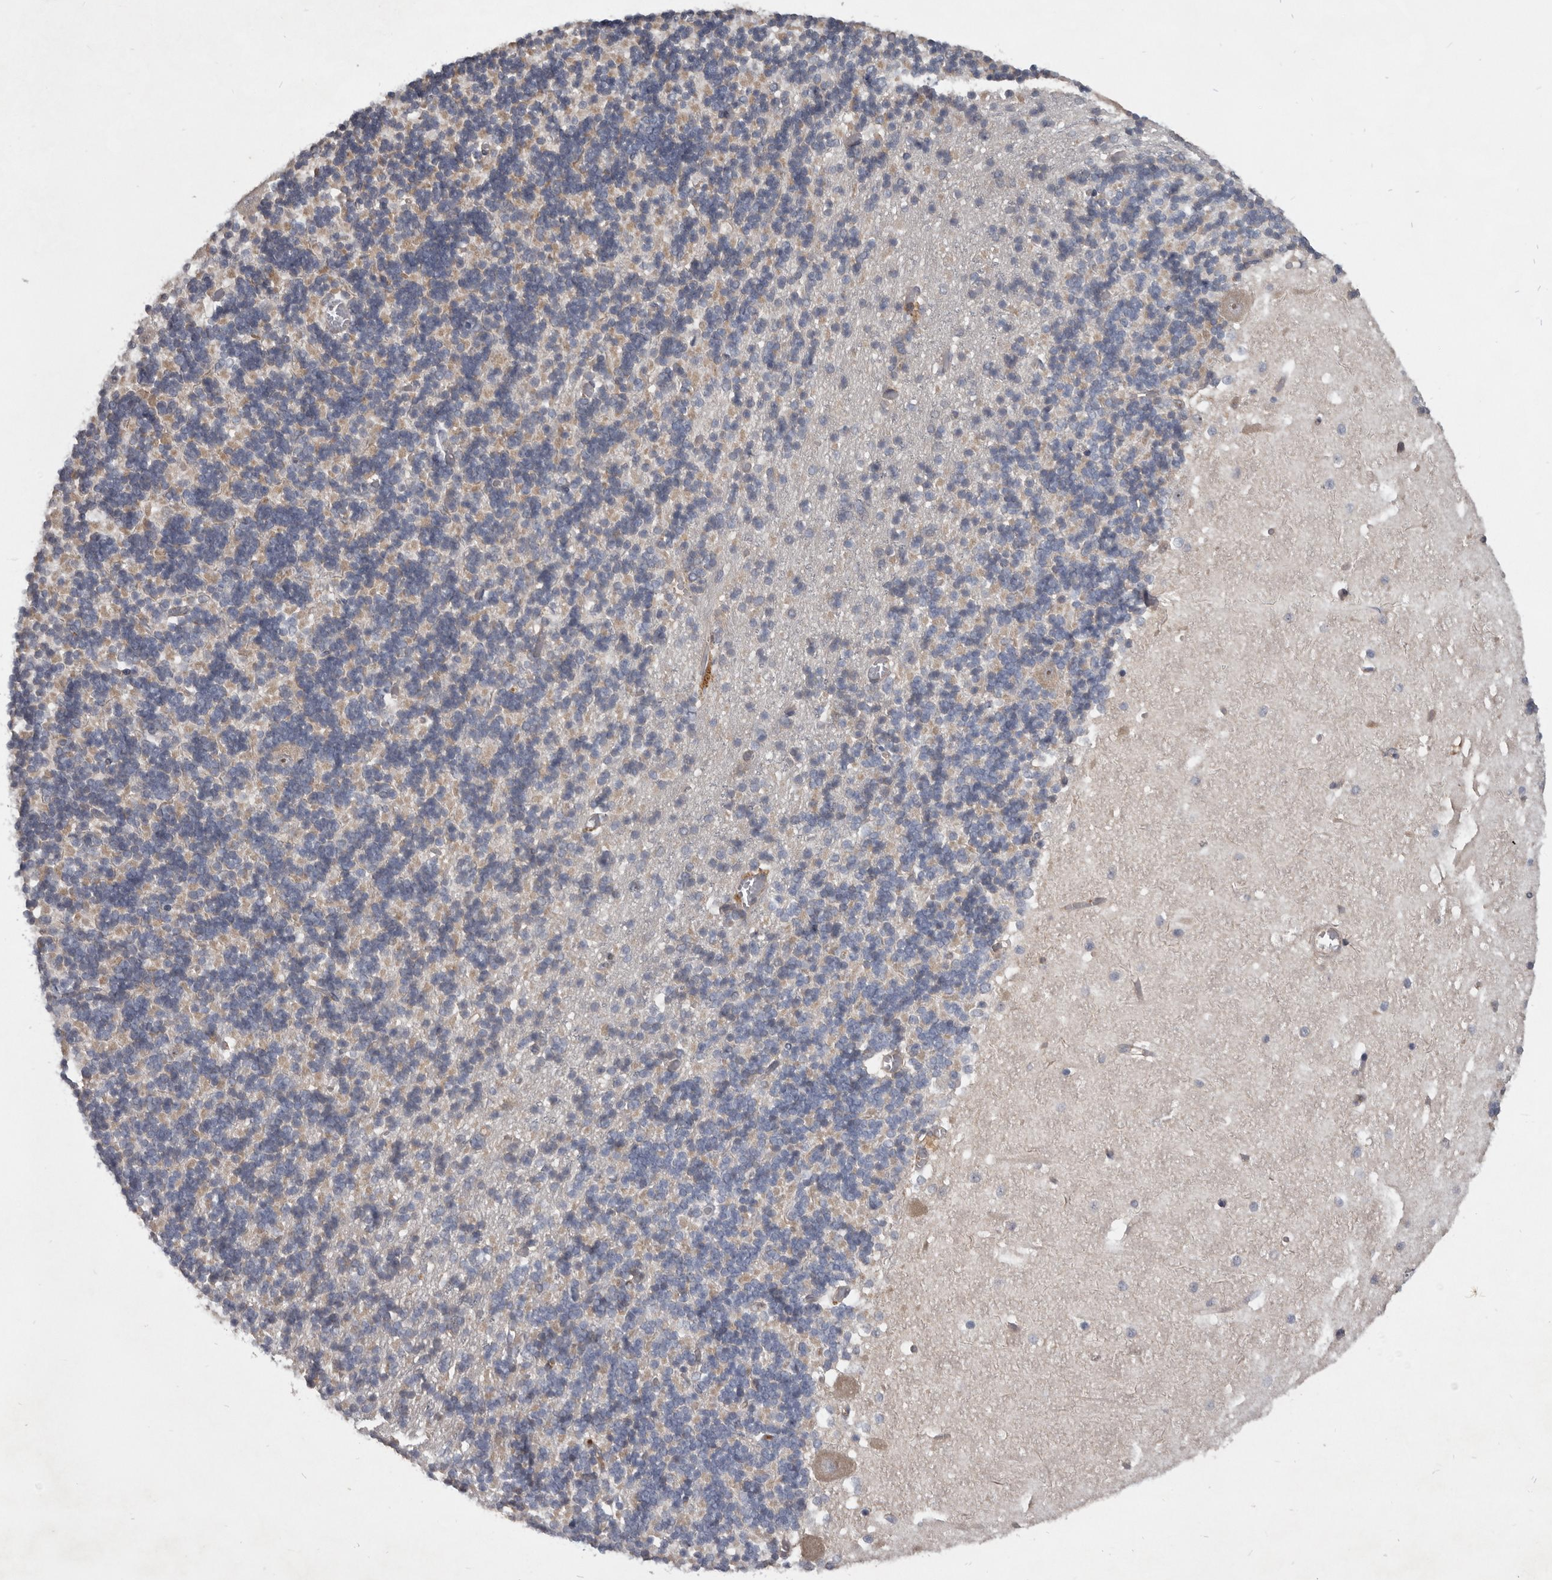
{"staining": {"intensity": "weak", "quantity": "25%-75%", "location": "cytoplasmic/membranous"}, "tissue": "cerebellum", "cell_type": "Cells in granular layer", "image_type": "normal", "snomed": [{"axis": "morphology", "description": "Normal tissue, NOS"}, {"axis": "topography", "description": "Cerebellum"}], "caption": "Protein staining exhibits weak cytoplasmic/membranous staining in approximately 25%-75% of cells in granular layer in normal cerebellum.", "gene": "TTC39A", "patient": {"sex": "male", "age": 37}}